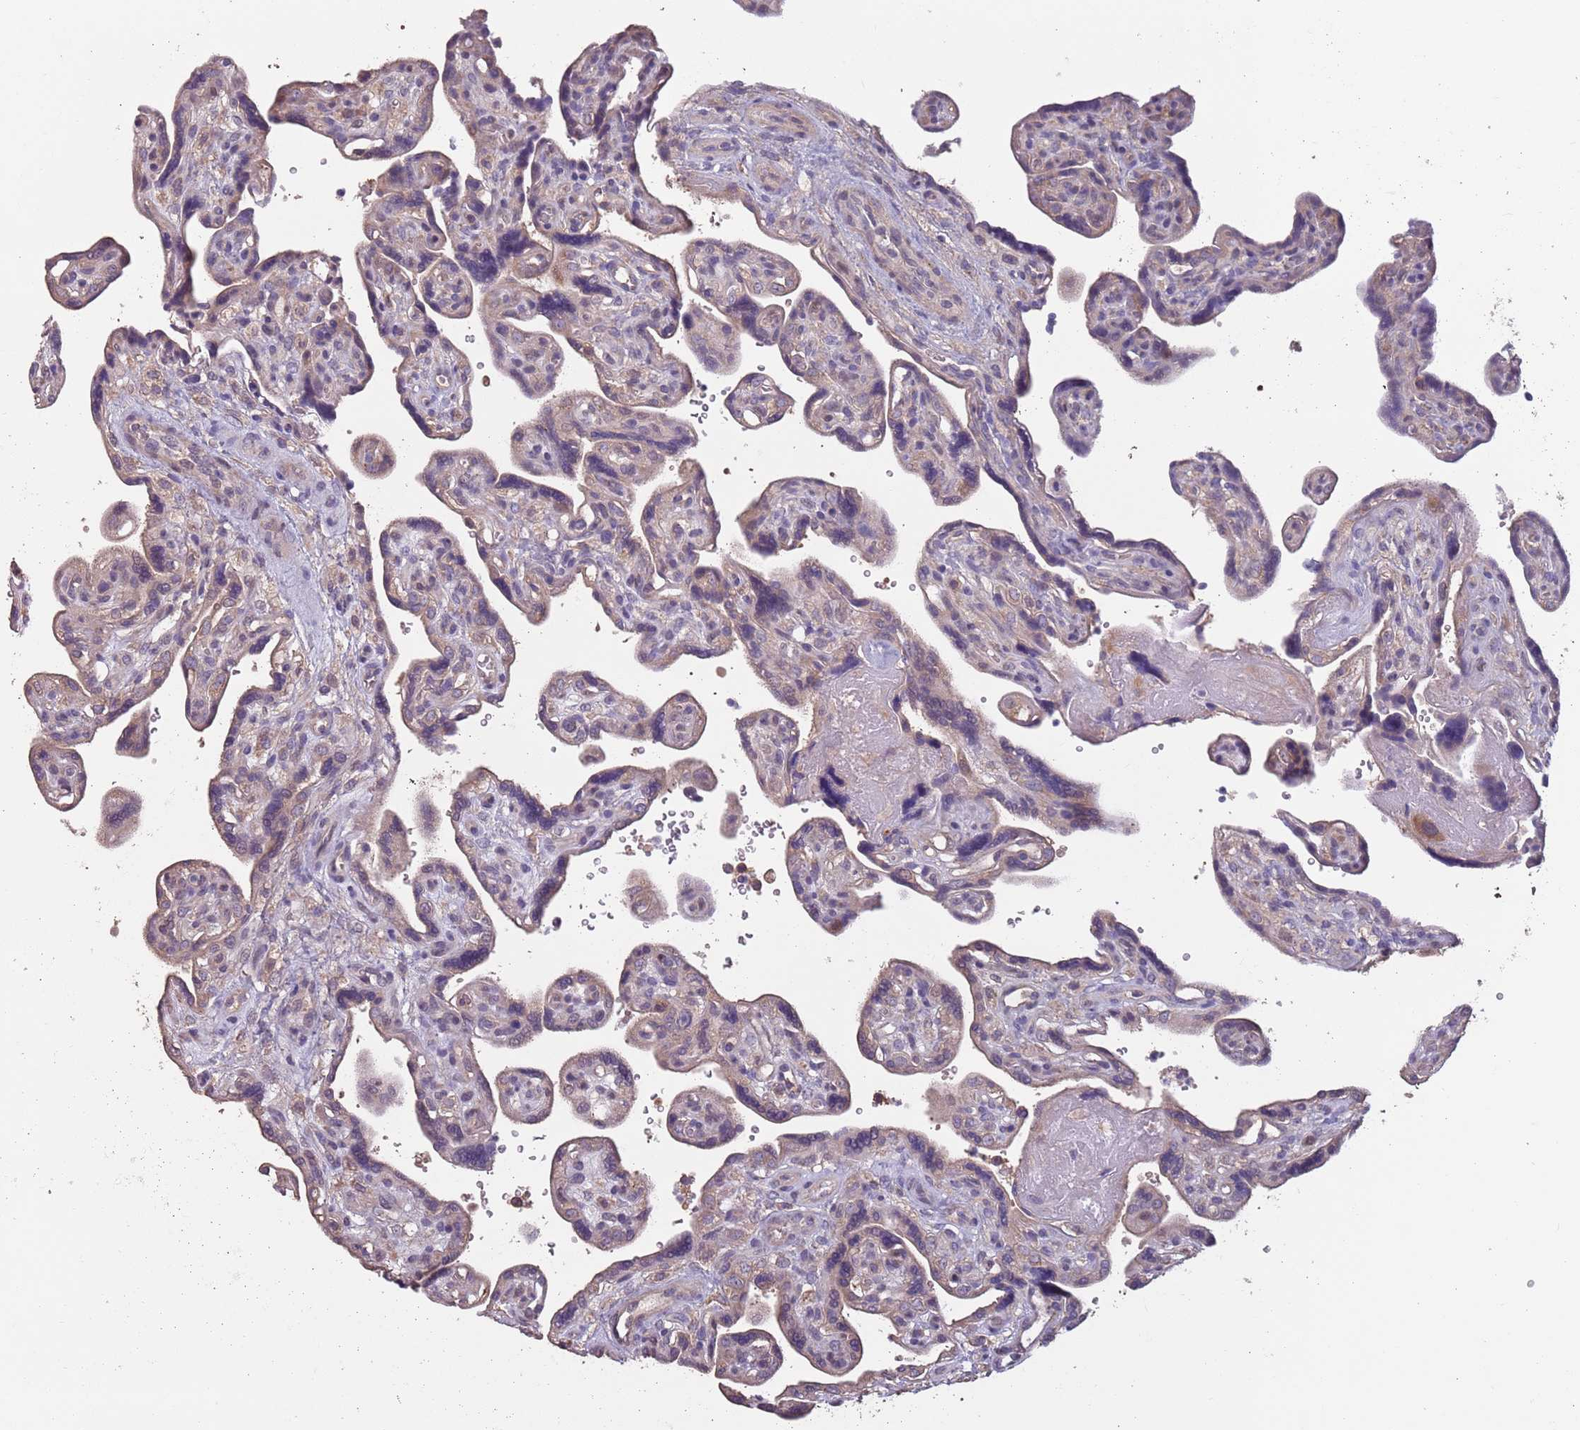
{"staining": {"intensity": "weak", "quantity": "25%-75%", "location": "cytoplasmic/membranous"}, "tissue": "placenta", "cell_type": "Trophoblastic cells", "image_type": "normal", "snomed": [{"axis": "morphology", "description": "Normal tissue, NOS"}, {"axis": "topography", "description": "Placenta"}], "caption": "Immunohistochemistry histopathology image of normal placenta stained for a protein (brown), which demonstrates low levels of weak cytoplasmic/membranous staining in about 25%-75% of trophoblastic cells.", "gene": "MBD3L1", "patient": {"sex": "female", "age": 39}}